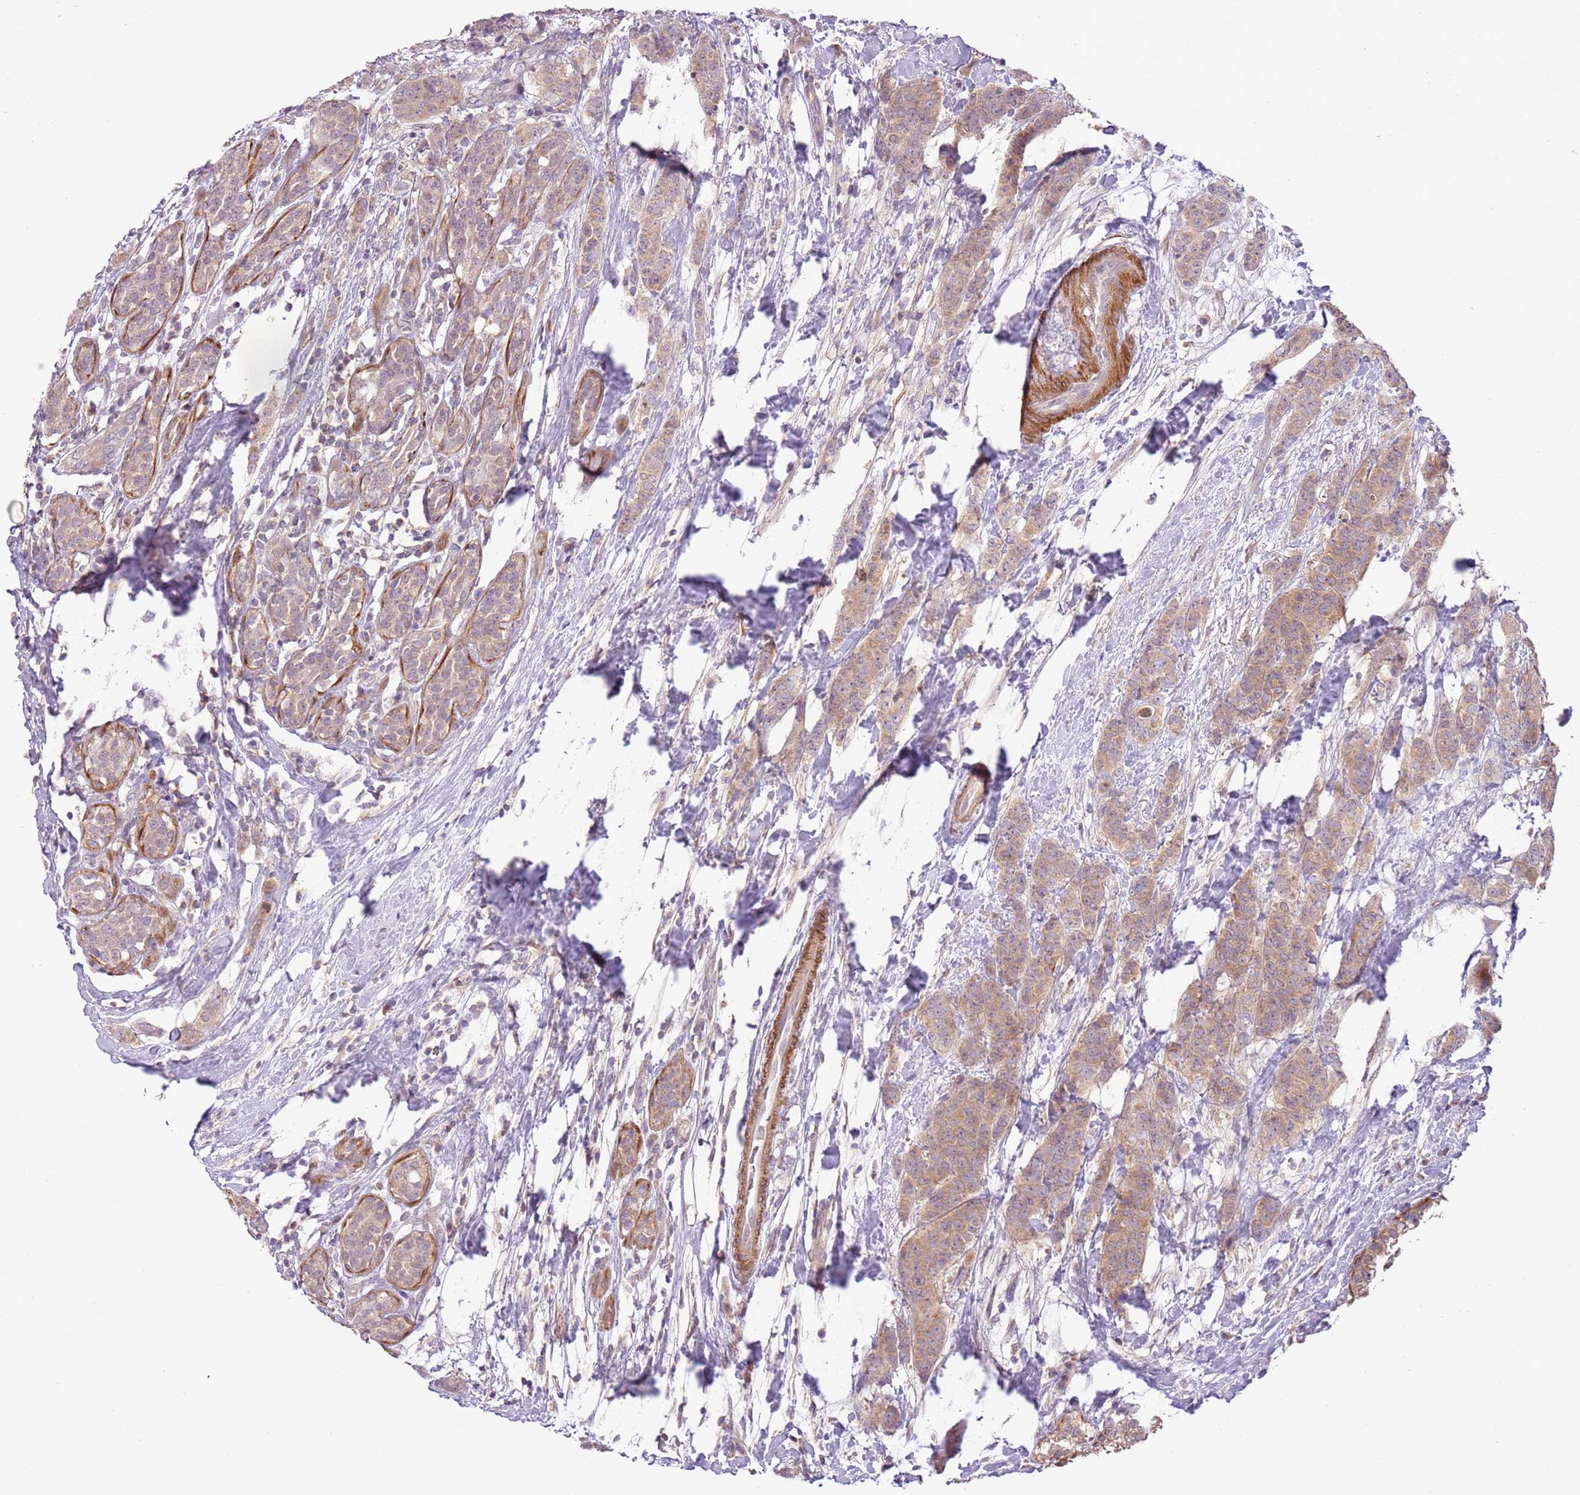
{"staining": {"intensity": "moderate", "quantity": ">75%", "location": "cytoplasmic/membranous"}, "tissue": "breast cancer", "cell_type": "Tumor cells", "image_type": "cancer", "snomed": [{"axis": "morphology", "description": "Duct carcinoma"}, {"axis": "topography", "description": "Breast"}], "caption": "IHC histopathology image of breast cancer (infiltrating ductal carcinoma) stained for a protein (brown), which demonstrates medium levels of moderate cytoplasmic/membranous positivity in about >75% of tumor cells.", "gene": "DTD2", "patient": {"sex": "female", "age": 40}}